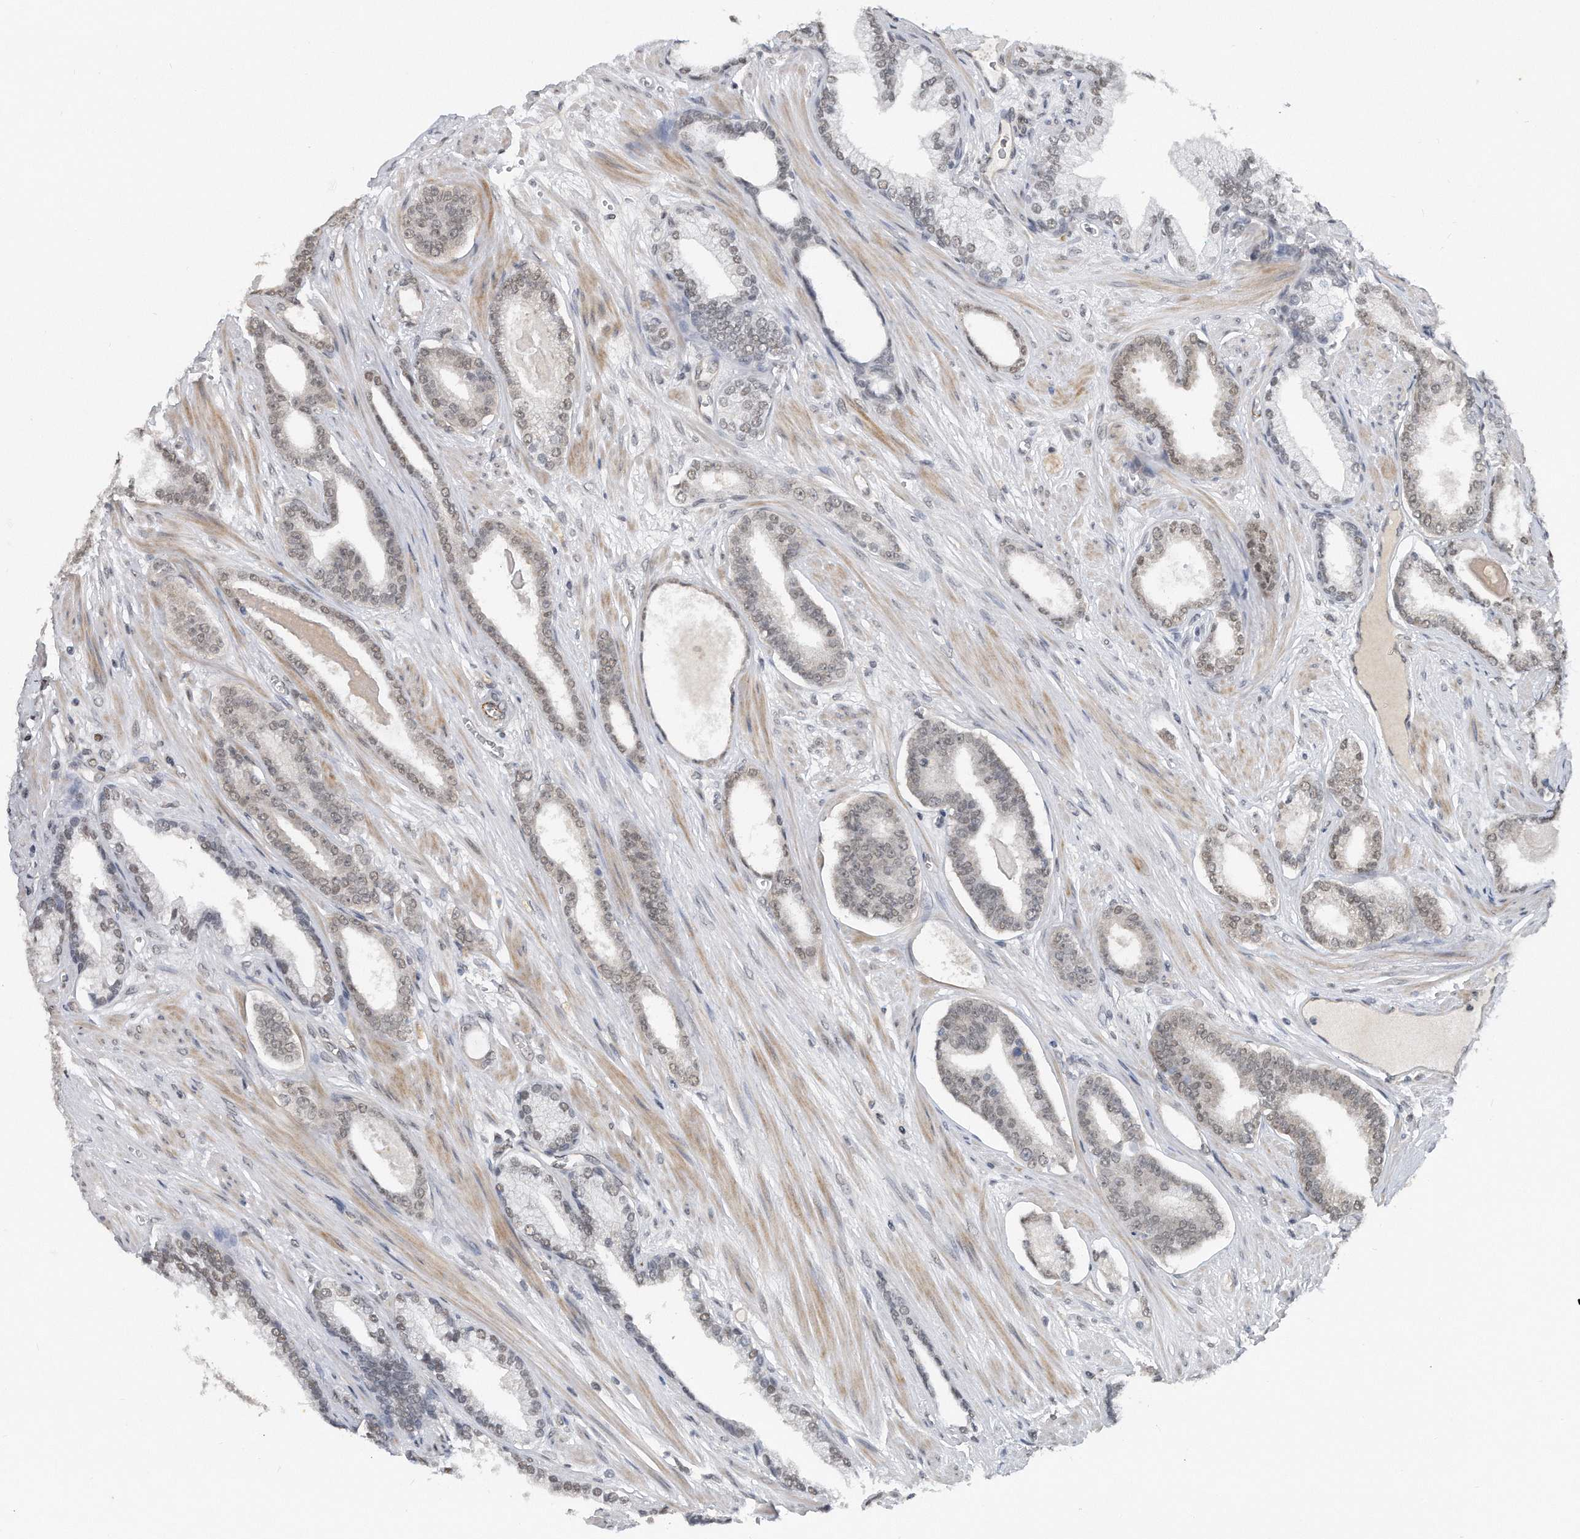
{"staining": {"intensity": "weak", "quantity": "25%-75%", "location": "nuclear"}, "tissue": "prostate cancer", "cell_type": "Tumor cells", "image_type": "cancer", "snomed": [{"axis": "morphology", "description": "Adenocarcinoma, Low grade"}, {"axis": "topography", "description": "Prostate"}], "caption": "A brown stain highlights weak nuclear staining of a protein in adenocarcinoma (low-grade) (prostate) tumor cells. (Stains: DAB (3,3'-diaminobenzidine) in brown, nuclei in blue, Microscopy: brightfield microscopy at high magnification).", "gene": "TP53INP1", "patient": {"sex": "male", "age": 70}}